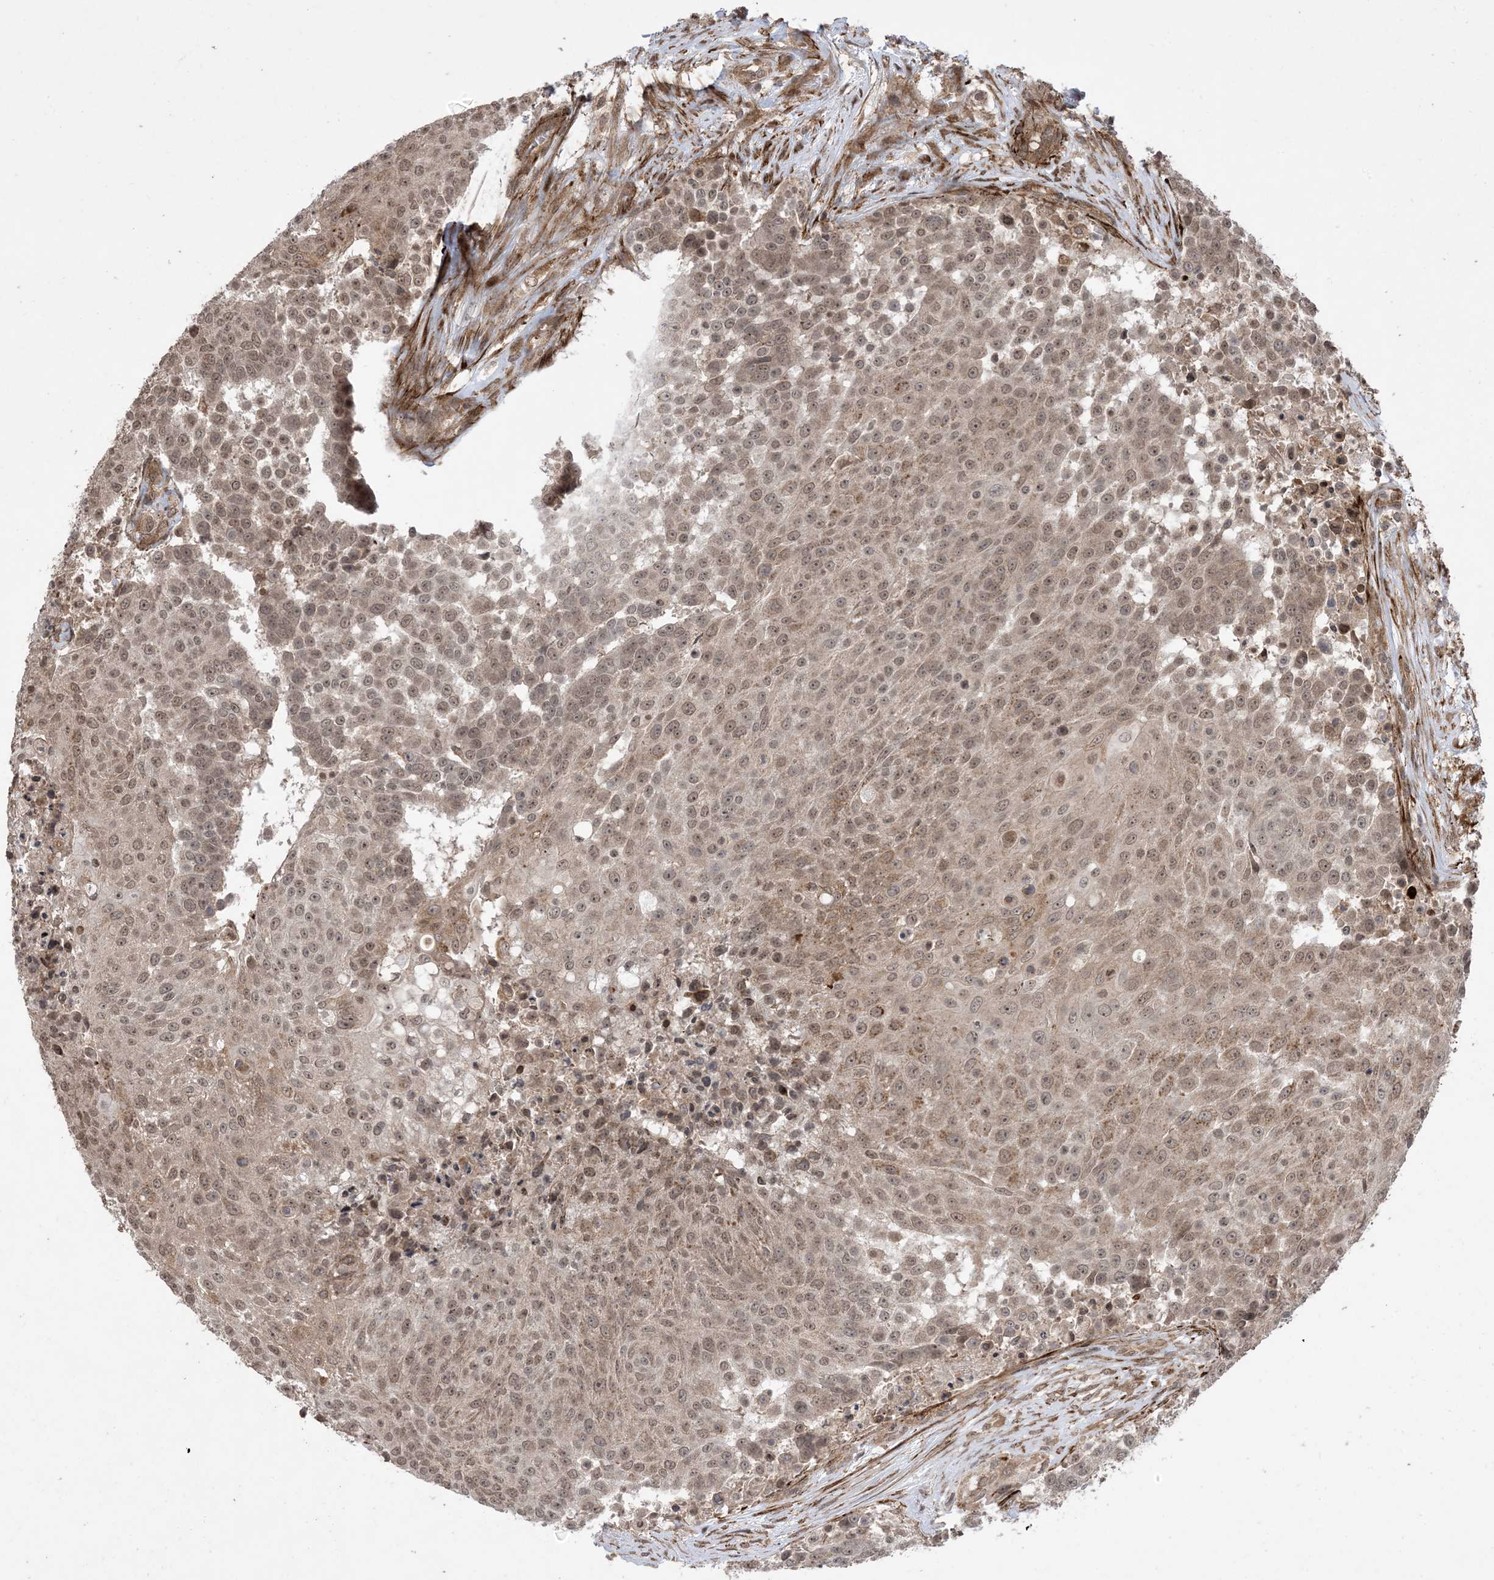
{"staining": {"intensity": "moderate", "quantity": ">75%", "location": "cytoplasmic/membranous,nuclear"}, "tissue": "urothelial cancer", "cell_type": "Tumor cells", "image_type": "cancer", "snomed": [{"axis": "morphology", "description": "Urothelial carcinoma, High grade"}, {"axis": "topography", "description": "Urinary bladder"}], "caption": "This is a photomicrograph of IHC staining of urothelial cancer, which shows moderate staining in the cytoplasmic/membranous and nuclear of tumor cells.", "gene": "ZNF511", "patient": {"sex": "female", "age": 63}}